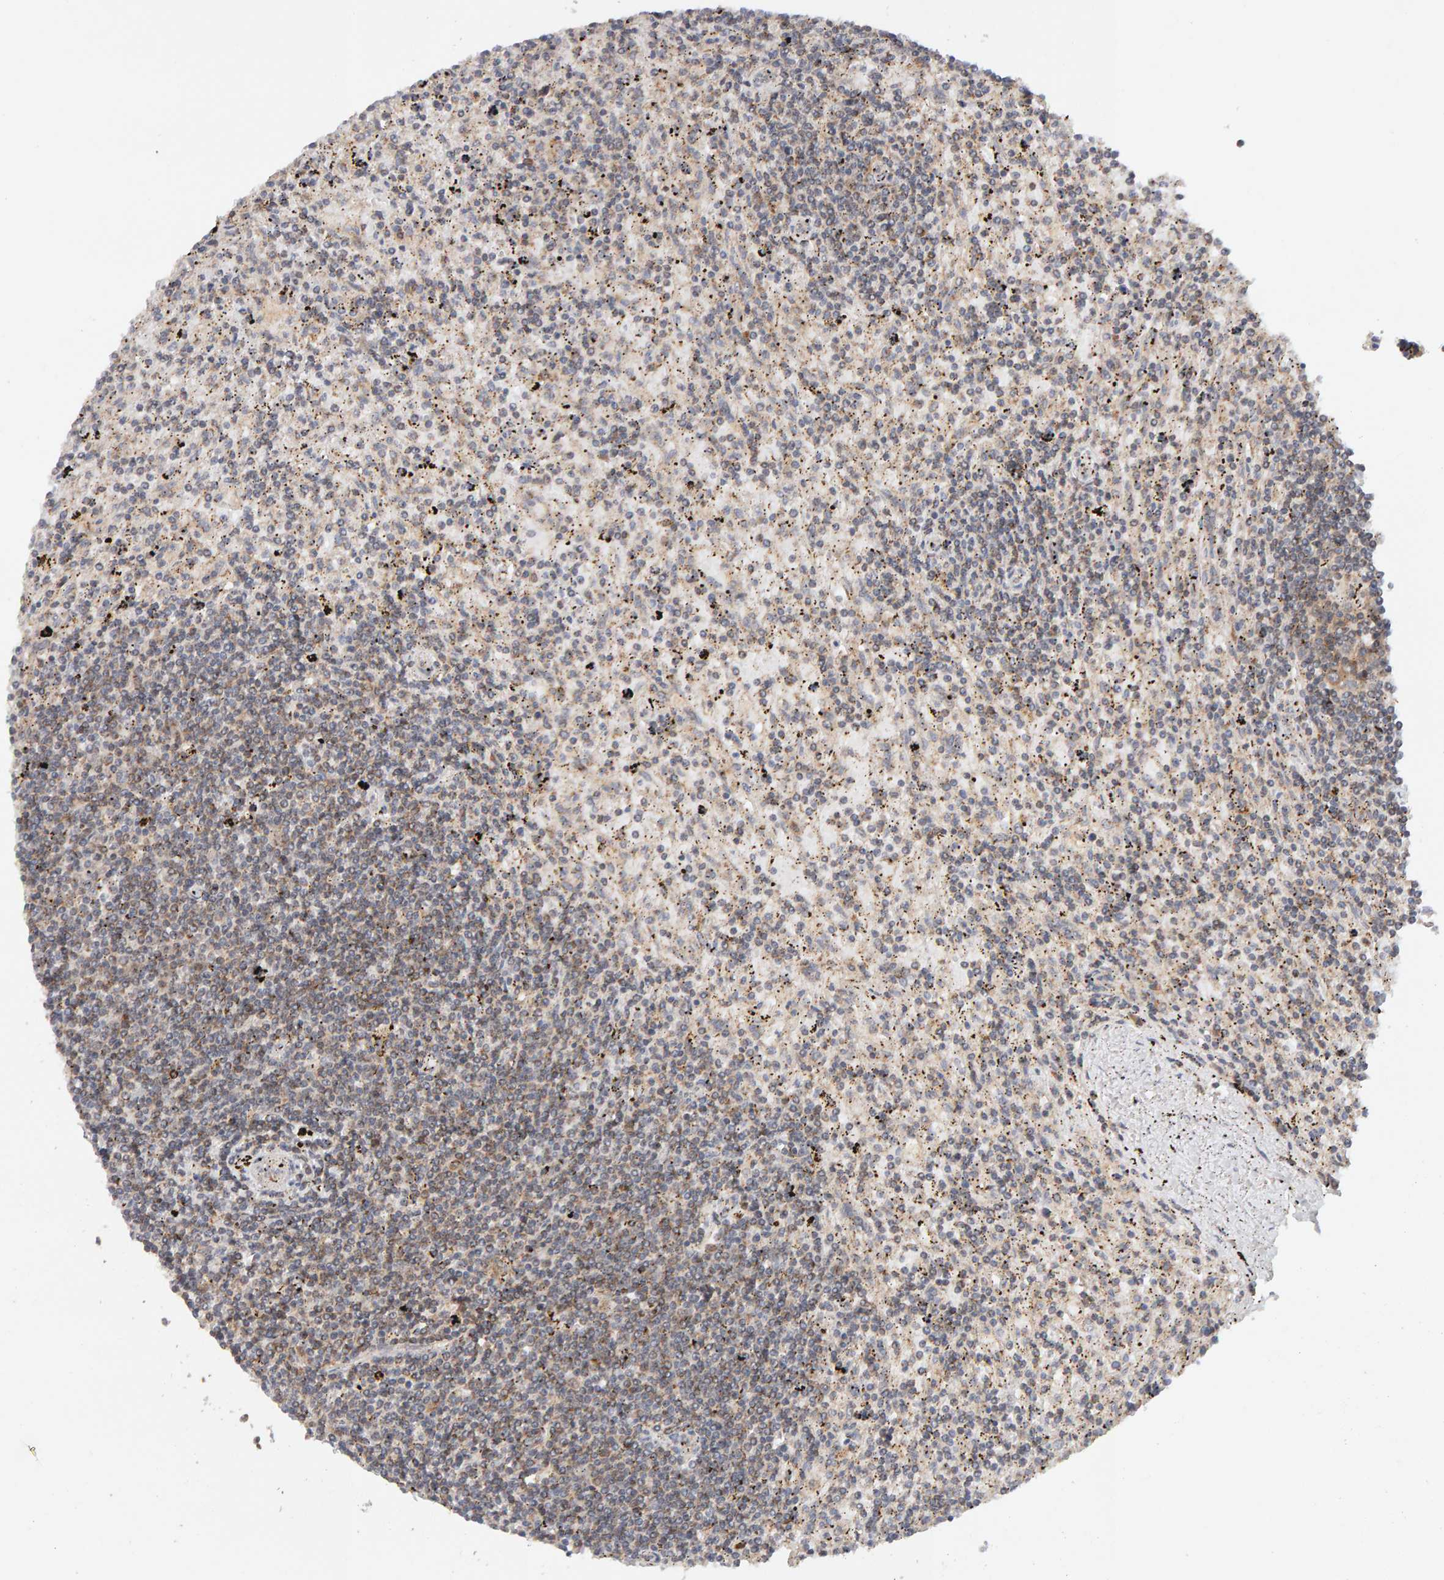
{"staining": {"intensity": "weak", "quantity": "<25%", "location": "cytoplasmic/membranous"}, "tissue": "lymphoma", "cell_type": "Tumor cells", "image_type": "cancer", "snomed": [{"axis": "morphology", "description": "Malignant lymphoma, non-Hodgkin's type, Low grade"}, {"axis": "topography", "description": "Spleen"}], "caption": "There is no significant positivity in tumor cells of low-grade malignant lymphoma, non-Hodgkin's type.", "gene": "DNAJC7", "patient": {"sex": "male", "age": 76}}